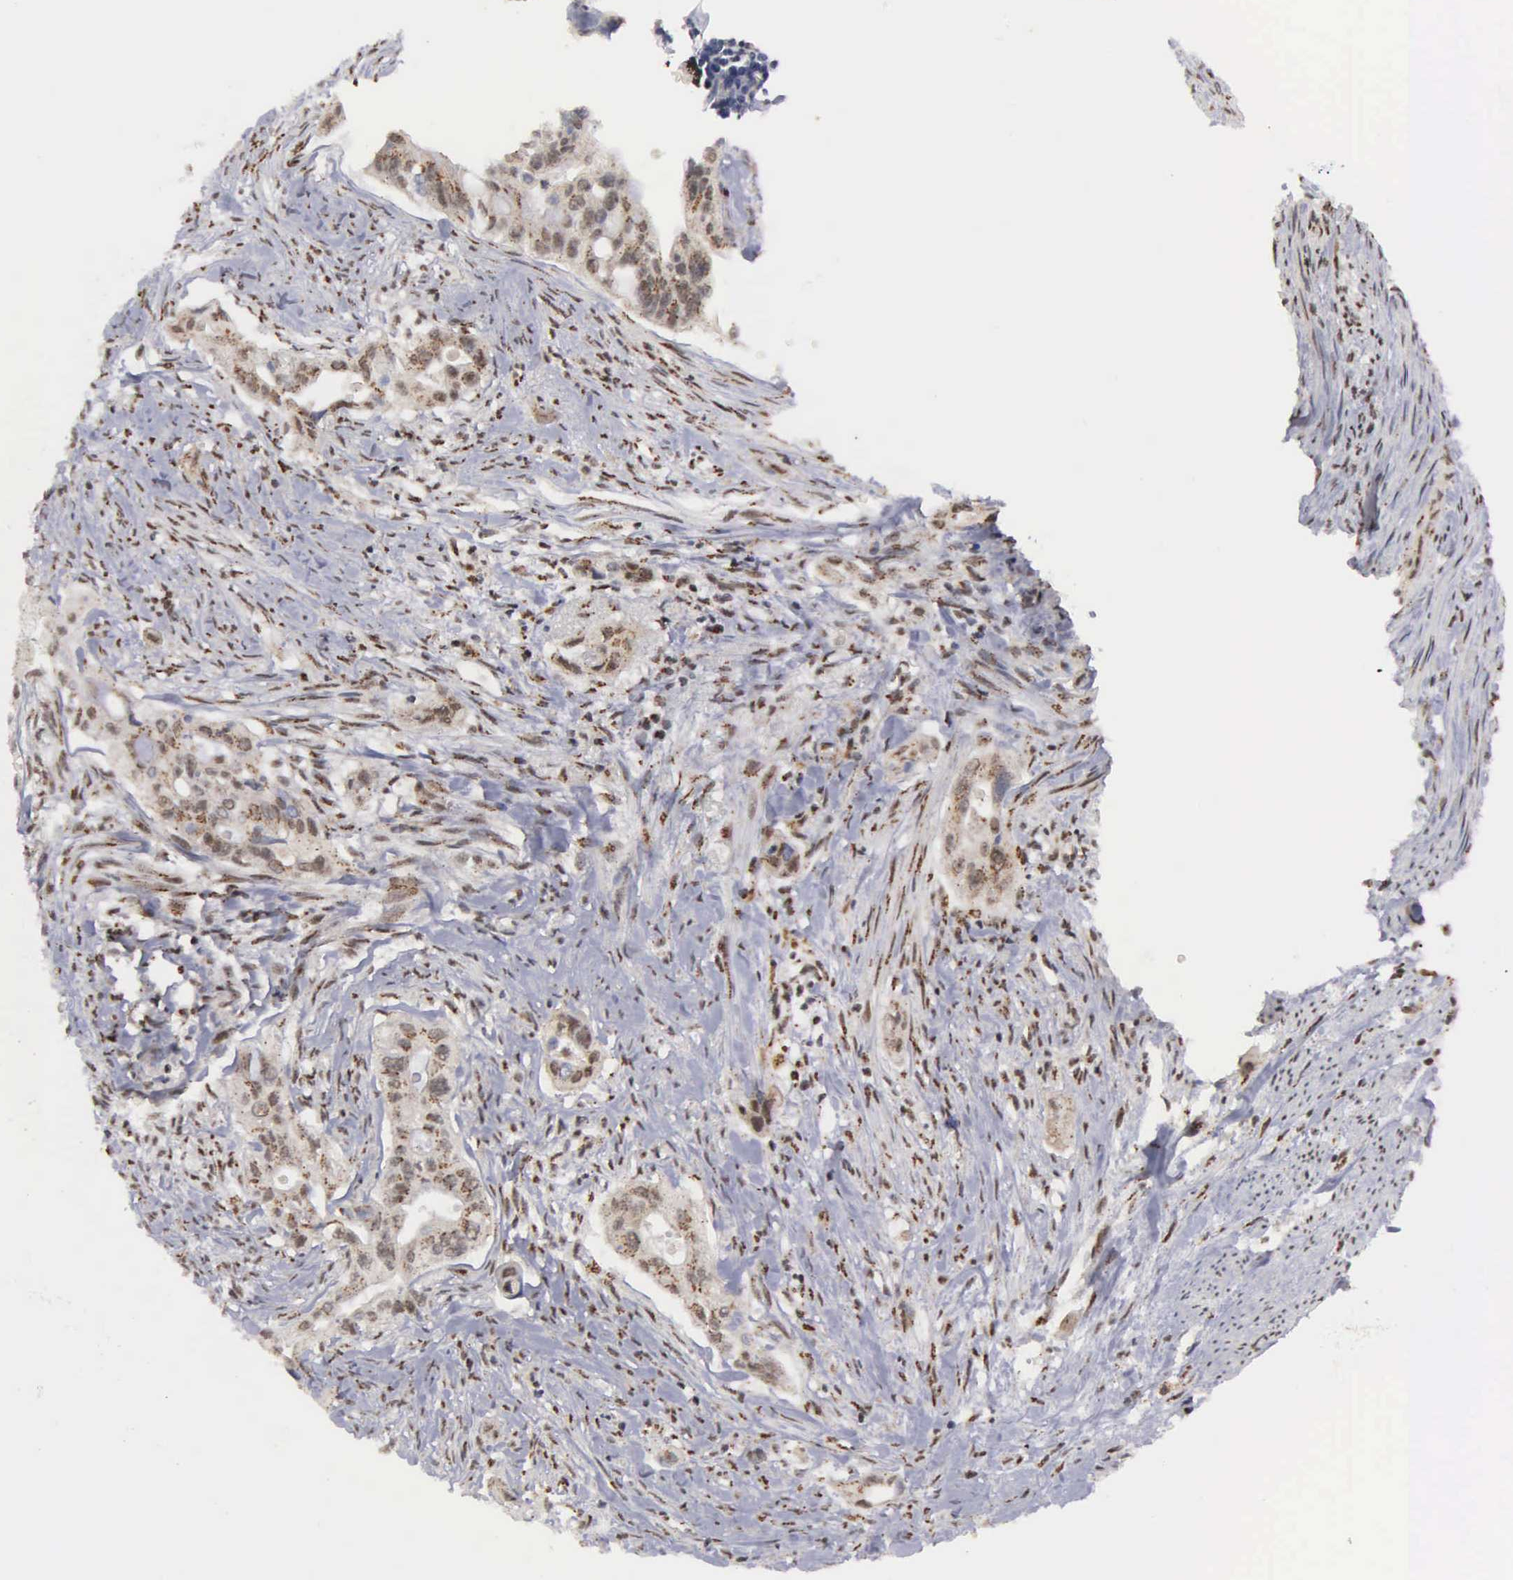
{"staining": {"intensity": "moderate", "quantity": "25%-75%", "location": "cytoplasmic/membranous,nuclear"}, "tissue": "pancreatic cancer", "cell_type": "Tumor cells", "image_type": "cancer", "snomed": [{"axis": "morphology", "description": "Adenocarcinoma, NOS"}, {"axis": "topography", "description": "Pancreas"}], "caption": "An image of pancreatic cancer (adenocarcinoma) stained for a protein displays moderate cytoplasmic/membranous and nuclear brown staining in tumor cells.", "gene": "GTF2A1", "patient": {"sex": "male", "age": 77}}